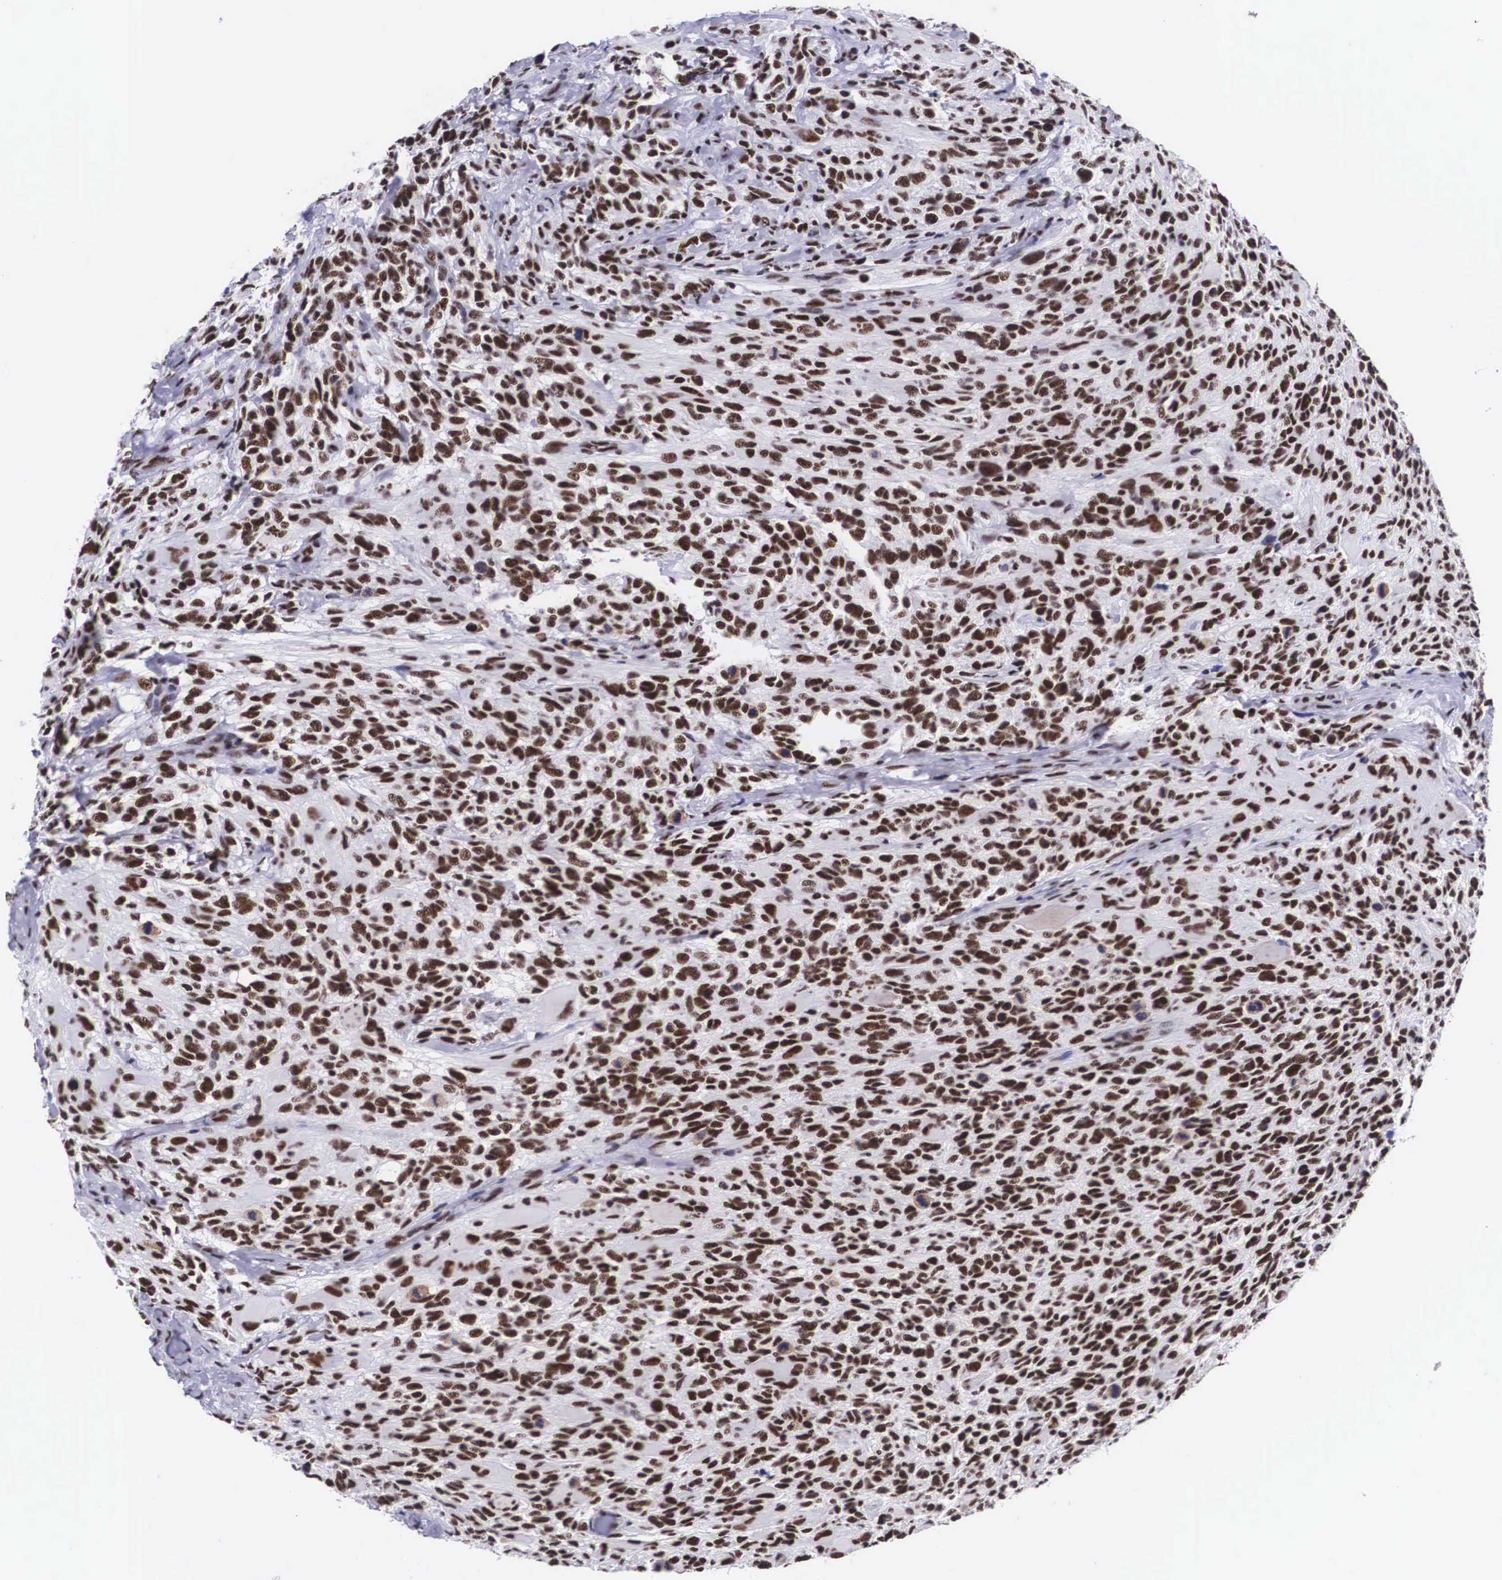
{"staining": {"intensity": "moderate", "quantity": ">75%", "location": "nuclear"}, "tissue": "glioma", "cell_type": "Tumor cells", "image_type": "cancer", "snomed": [{"axis": "morphology", "description": "Glioma, malignant, High grade"}, {"axis": "topography", "description": "Brain"}], "caption": "This image exhibits IHC staining of glioma, with medium moderate nuclear expression in approximately >75% of tumor cells.", "gene": "SF3A1", "patient": {"sex": "male", "age": 69}}